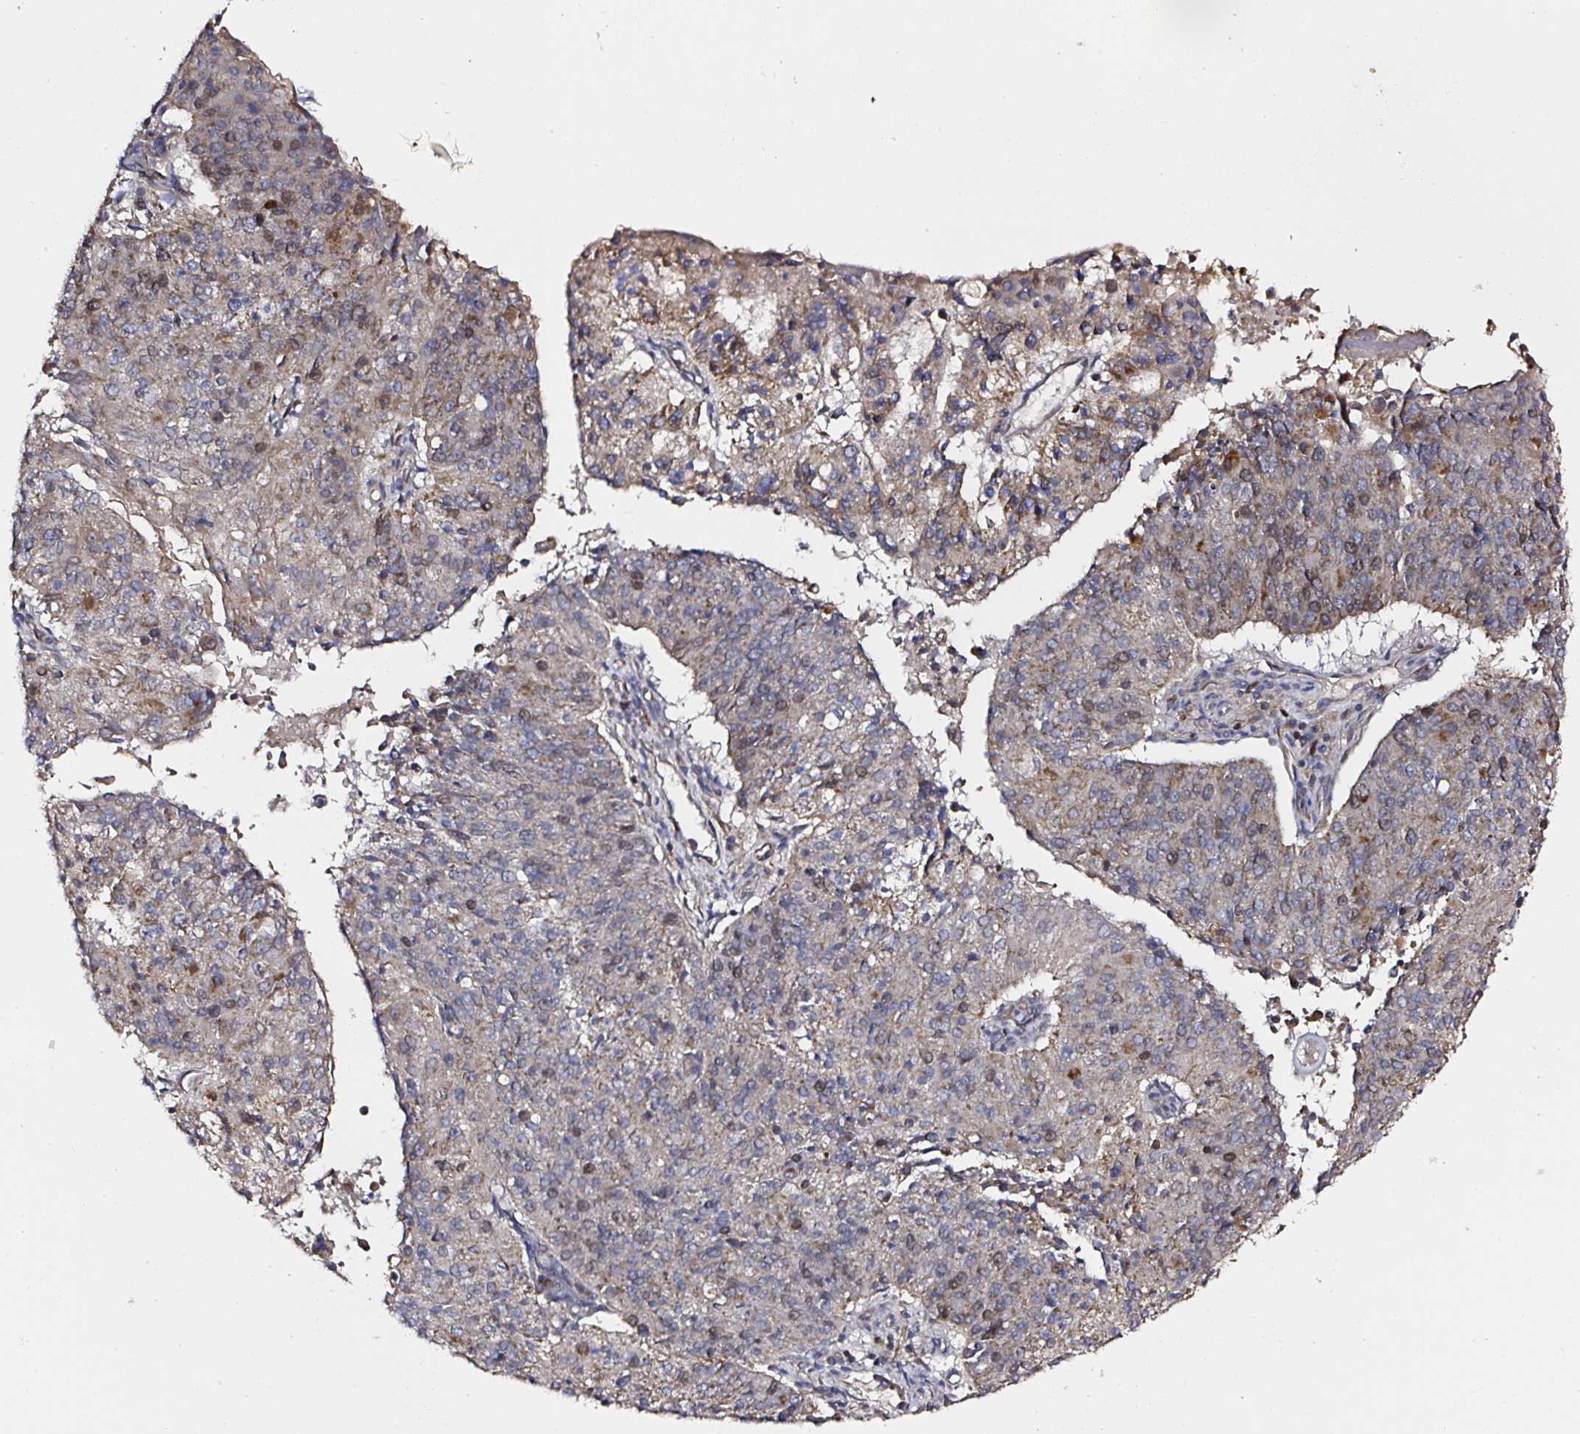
{"staining": {"intensity": "moderate", "quantity": "25%-75%", "location": "cytoplasmic/membranous"}, "tissue": "endometrial cancer", "cell_type": "Tumor cells", "image_type": "cancer", "snomed": [{"axis": "morphology", "description": "Adenocarcinoma, NOS"}, {"axis": "topography", "description": "Endometrium"}], "caption": "About 25%-75% of tumor cells in human endometrial cancer (adenocarcinoma) show moderate cytoplasmic/membranous protein expression as visualized by brown immunohistochemical staining.", "gene": "ATAD3B", "patient": {"sex": "female", "age": 82}}